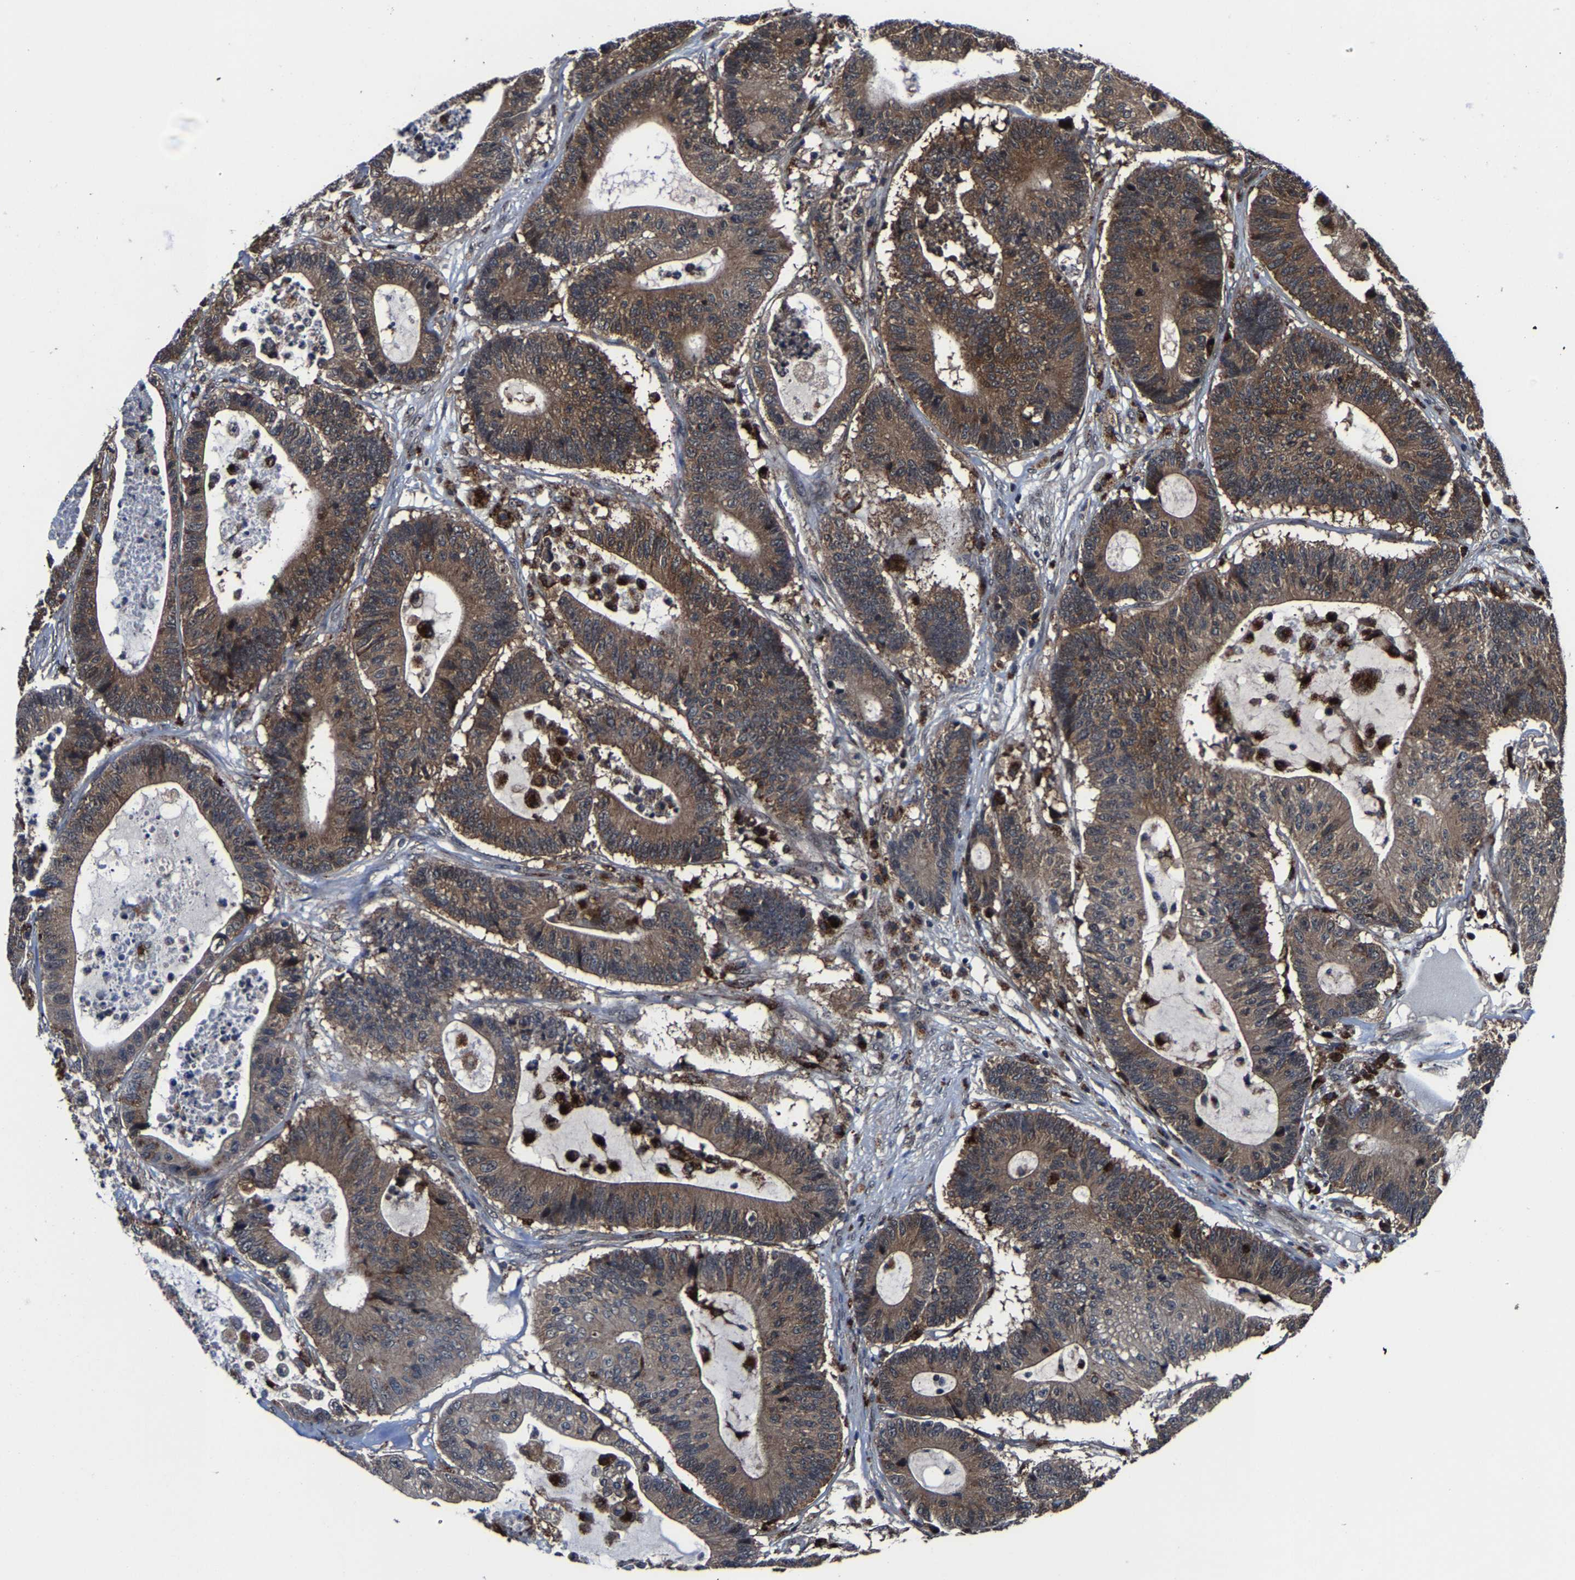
{"staining": {"intensity": "moderate", "quantity": ">75%", "location": "cytoplasmic/membranous"}, "tissue": "colorectal cancer", "cell_type": "Tumor cells", "image_type": "cancer", "snomed": [{"axis": "morphology", "description": "Adenocarcinoma, NOS"}, {"axis": "topography", "description": "Colon"}], "caption": "High-magnification brightfield microscopy of colorectal cancer stained with DAB (3,3'-diaminobenzidine) (brown) and counterstained with hematoxylin (blue). tumor cells exhibit moderate cytoplasmic/membranous staining is appreciated in approximately>75% of cells. Using DAB (brown) and hematoxylin (blue) stains, captured at high magnification using brightfield microscopy.", "gene": "ZCCHC7", "patient": {"sex": "female", "age": 84}}